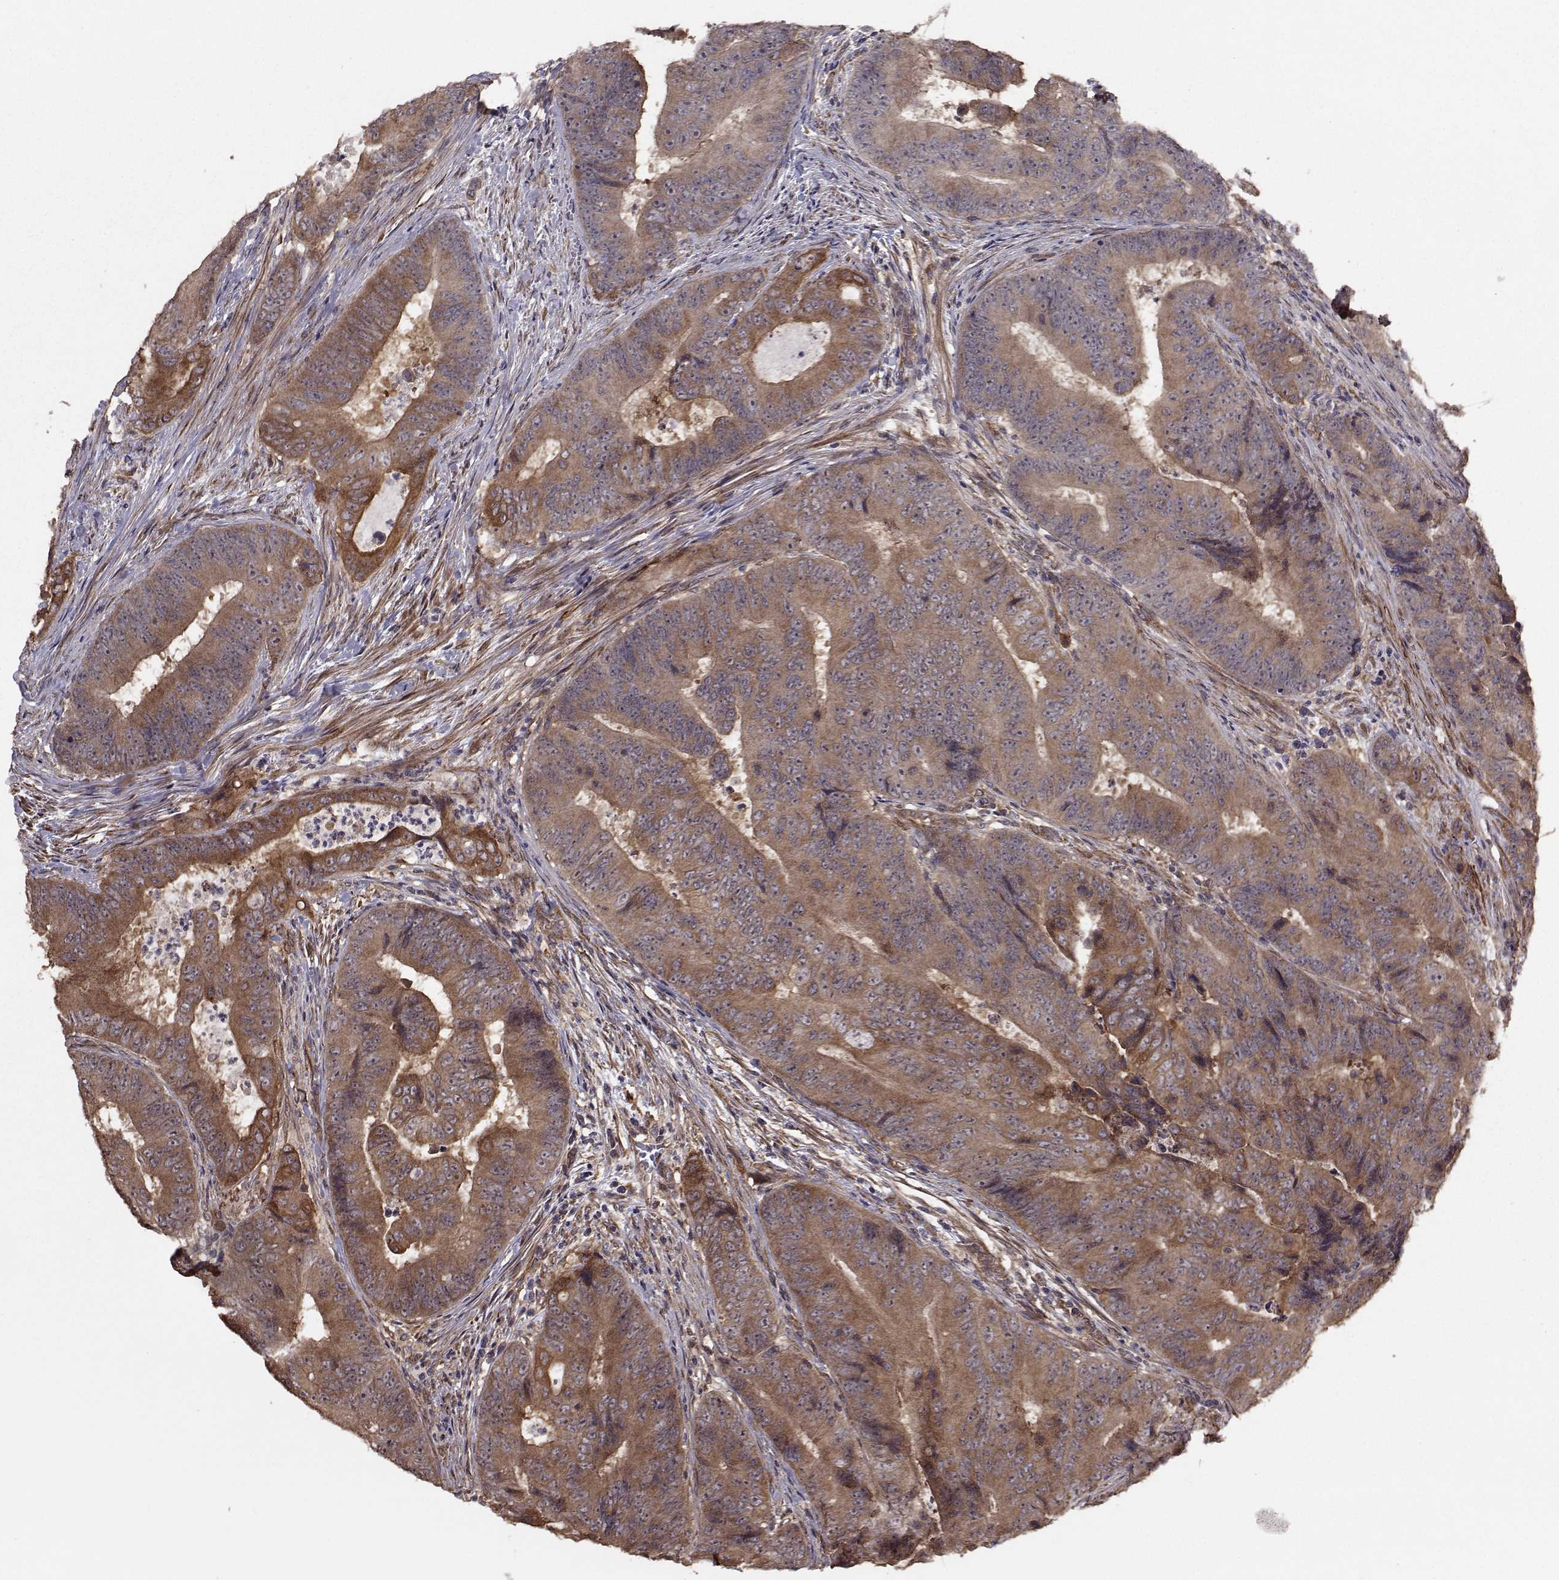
{"staining": {"intensity": "moderate", "quantity": ">75%", "location": "cytoplasmic/membranous"}, "tissue": "colorectal cancer", "cell_type": "Tumor cells", "image_type": "cancer", "snomed": [{"axis": "morphology", "description": "Adenocarcinoma, NOS"}, {"axis": "topography", "description": "Colon"}], "caption": "High-magnification brightfield microscopy of colorectal adenocarcinoma stained with DAB (brown) and counterstained with hematoxylin (blue). tumor cells exhibit moderate cytoplasmic/membranous expression is present in about>75% of cells.", "gene": "TRIP10", "patient": {"sex": "female", "age": 48}}